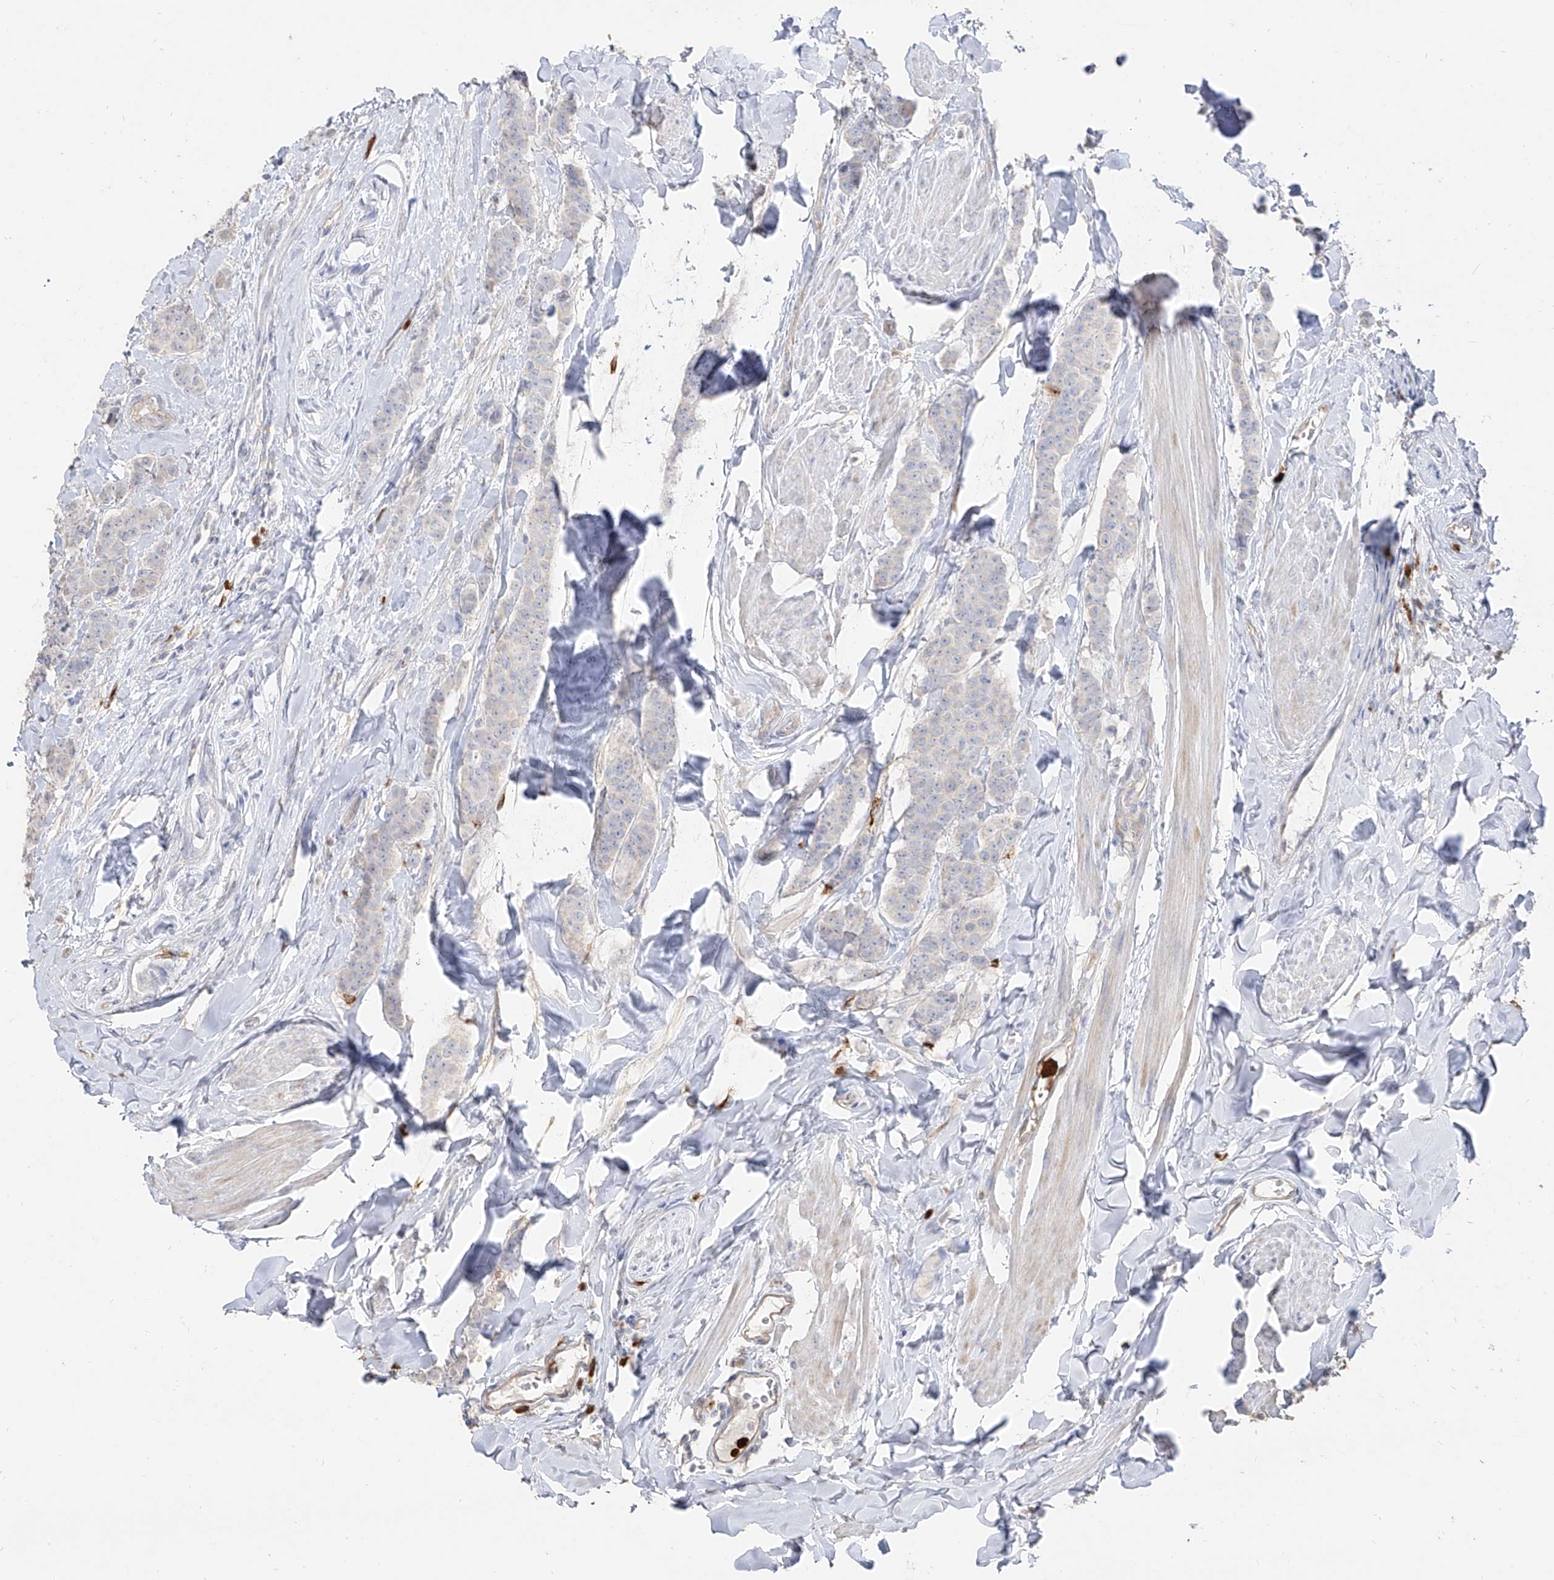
{"staining": {"intensity": "negative", "quantity": "none", "location": "none"}, "tissue": "breast cancer", "cell_type": "Tumor cells", "image_type": "cancer", "snomed": [{"axis": "morphology", "description": "Duct carcinoma"}, {"axis": "topography", "description": "Breast"}], "caption": "Tumor cells show no significant expression in intraductal carcinoma (breast). The staining was performed using DAB to visualize the protein expression in brown, while the nuclei were stained in blue with hematoxylin (Magnification: 20x).", "gene": "ZNF227", "patient": {"sex": "female", "age": 40}}